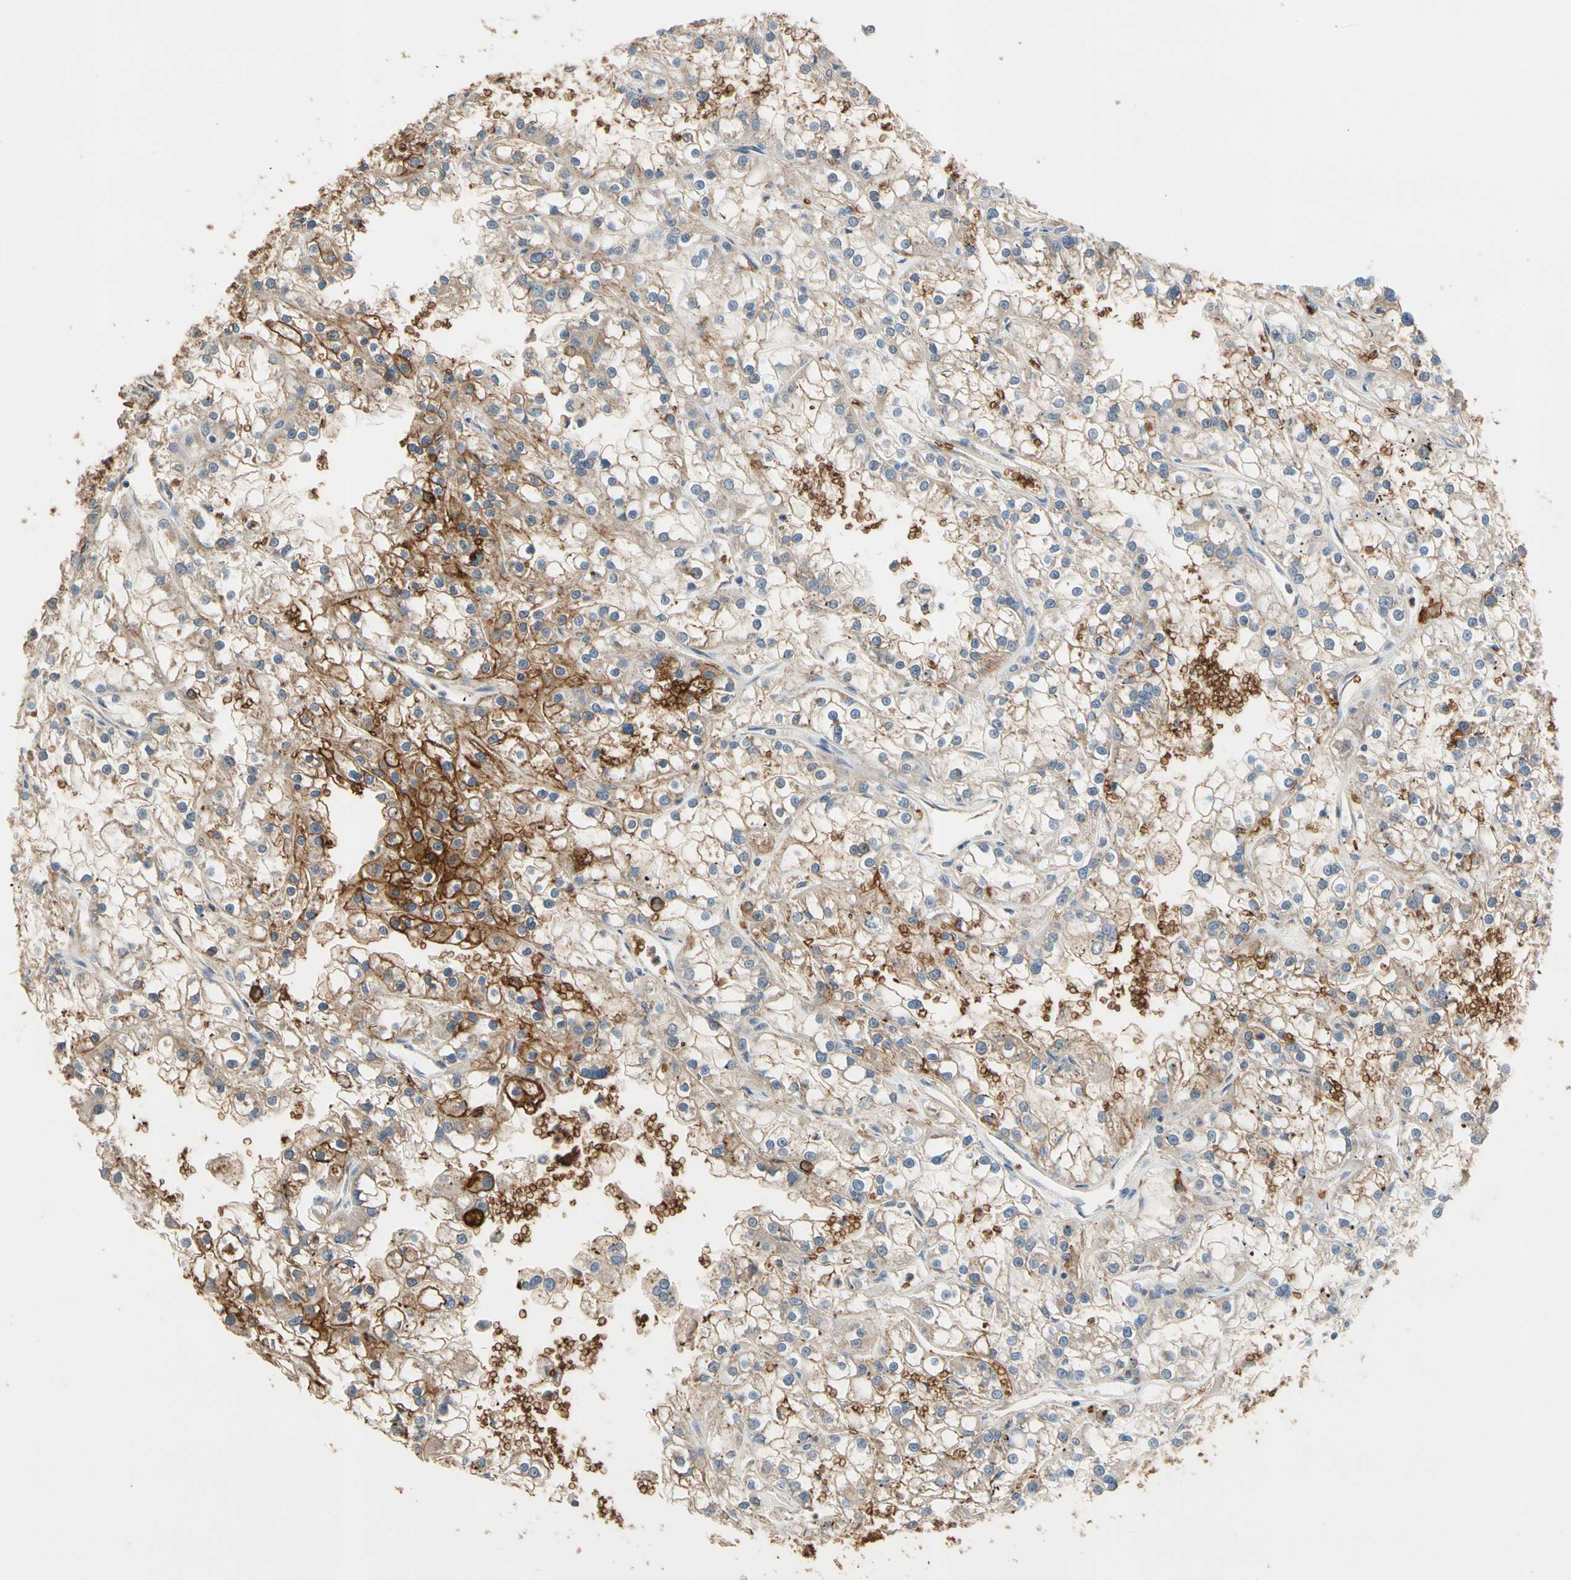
{"staining": {"intensity": "strong", "quantity": ">75%", "location": "cytoplasmic/membranous"}, "tissue": "renal cancer", "cell_type": "Tumor cells", "image_type": "cancer", "snomed": [{"axis": "morphology", "description": "Adenocarcinoma, NOS"}, {"axis": "topography", "description": "Kidney"}], "caption": "Protein staining demonstrates strong cytoplasmic/membranous positivity in about >75% of tumor cells in adenocarcinoma (renal).", "gene": "RIOK2", "patient": {"sex": "female", "age": 52}}